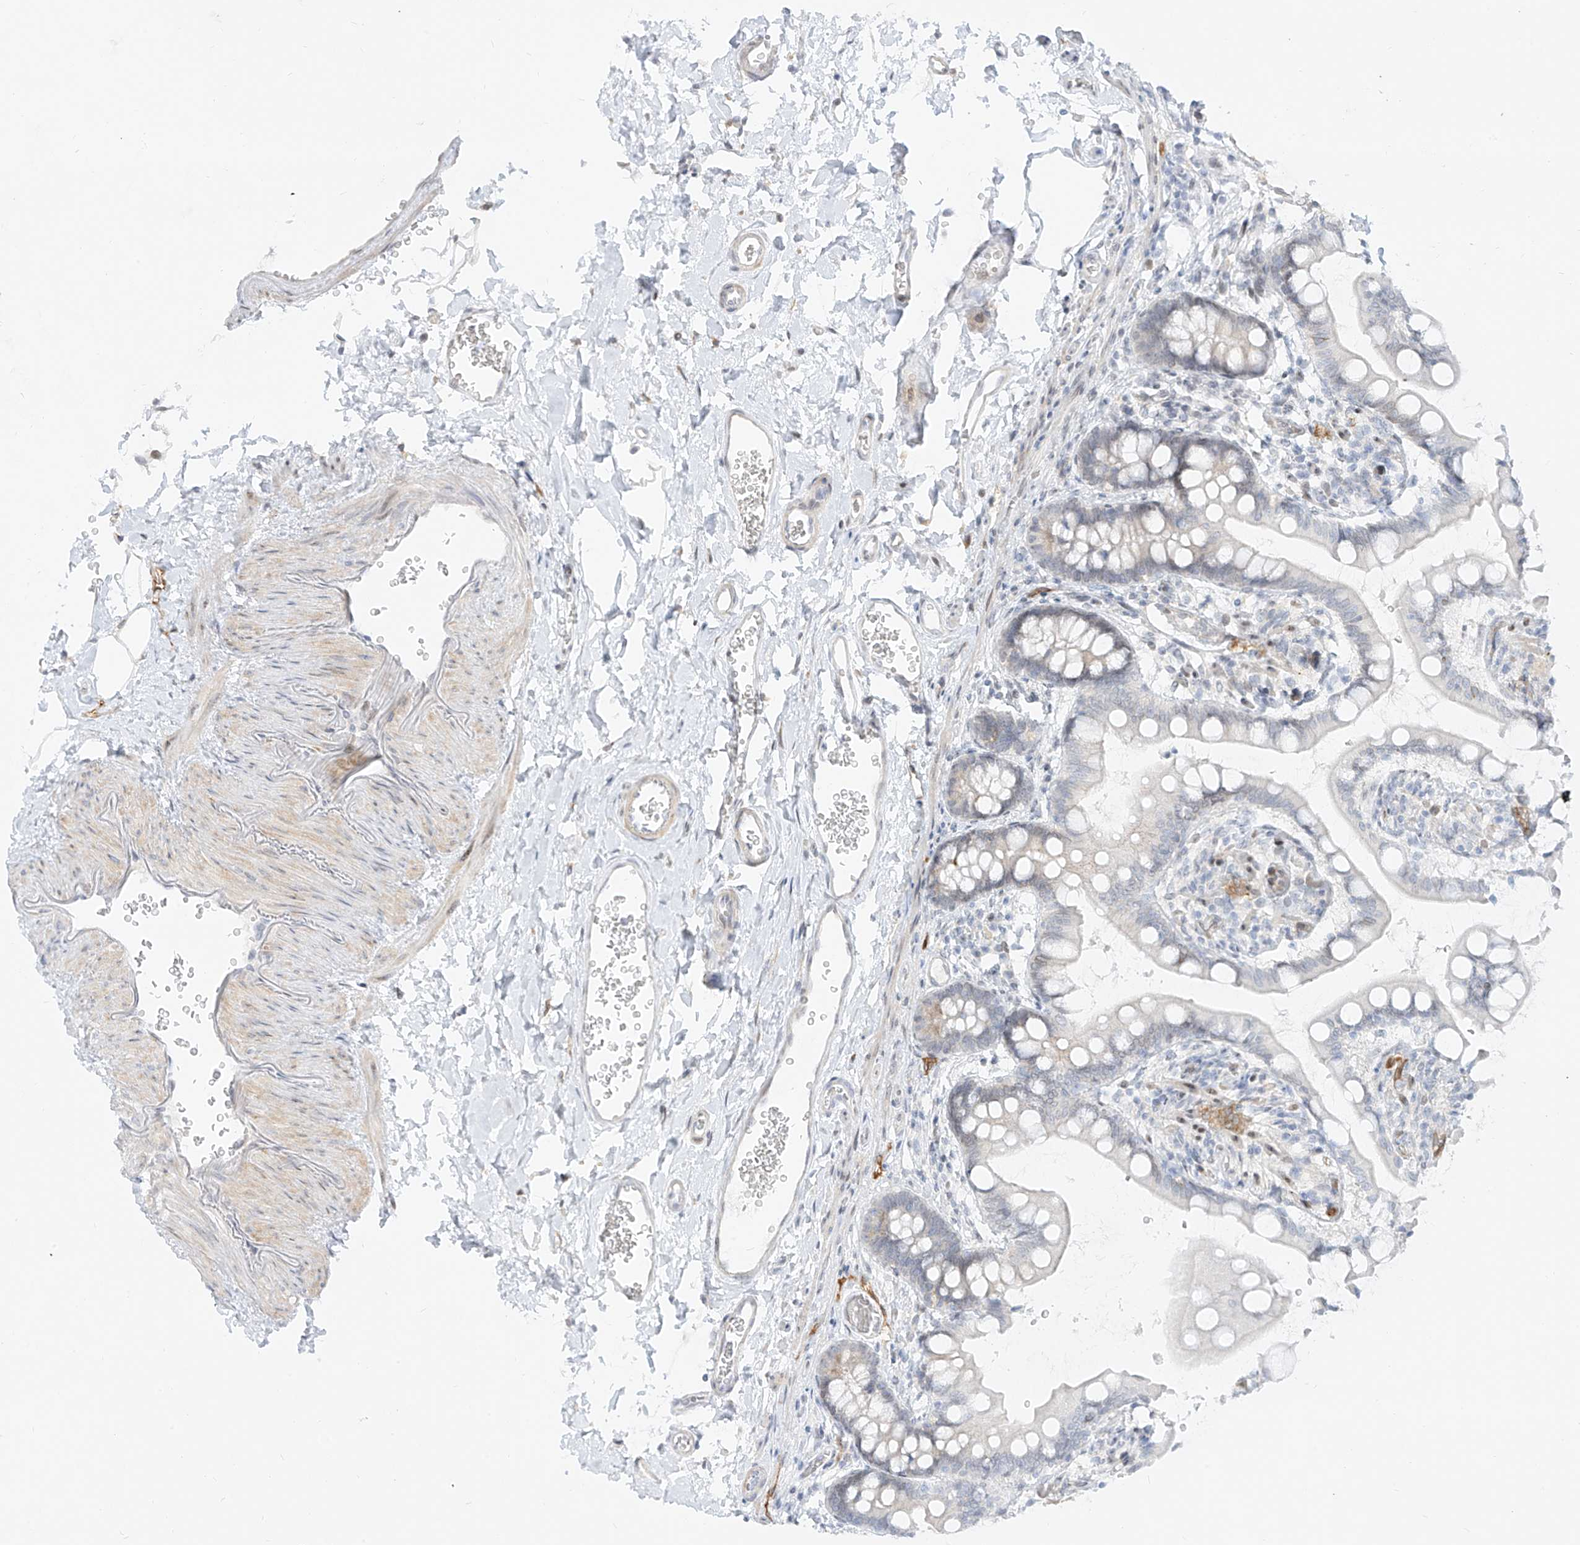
{"staining": {"intensity": "negative", "quantity": "none", "location": "none"}, "tissue": "small intestine", "cell_type": "Glandular cells", "image_type": "normal", "snomed": [{"axis": "morphology", "description": "Normal tissue, NOS"}, {"axis": "topography", "description": "Small intestine"}], "caption": "Micrograph shows no protein staining in glandular cells of normal small intestine.", "gene": "NHSL1", "patient": {"sex": "male", "age": 52}}